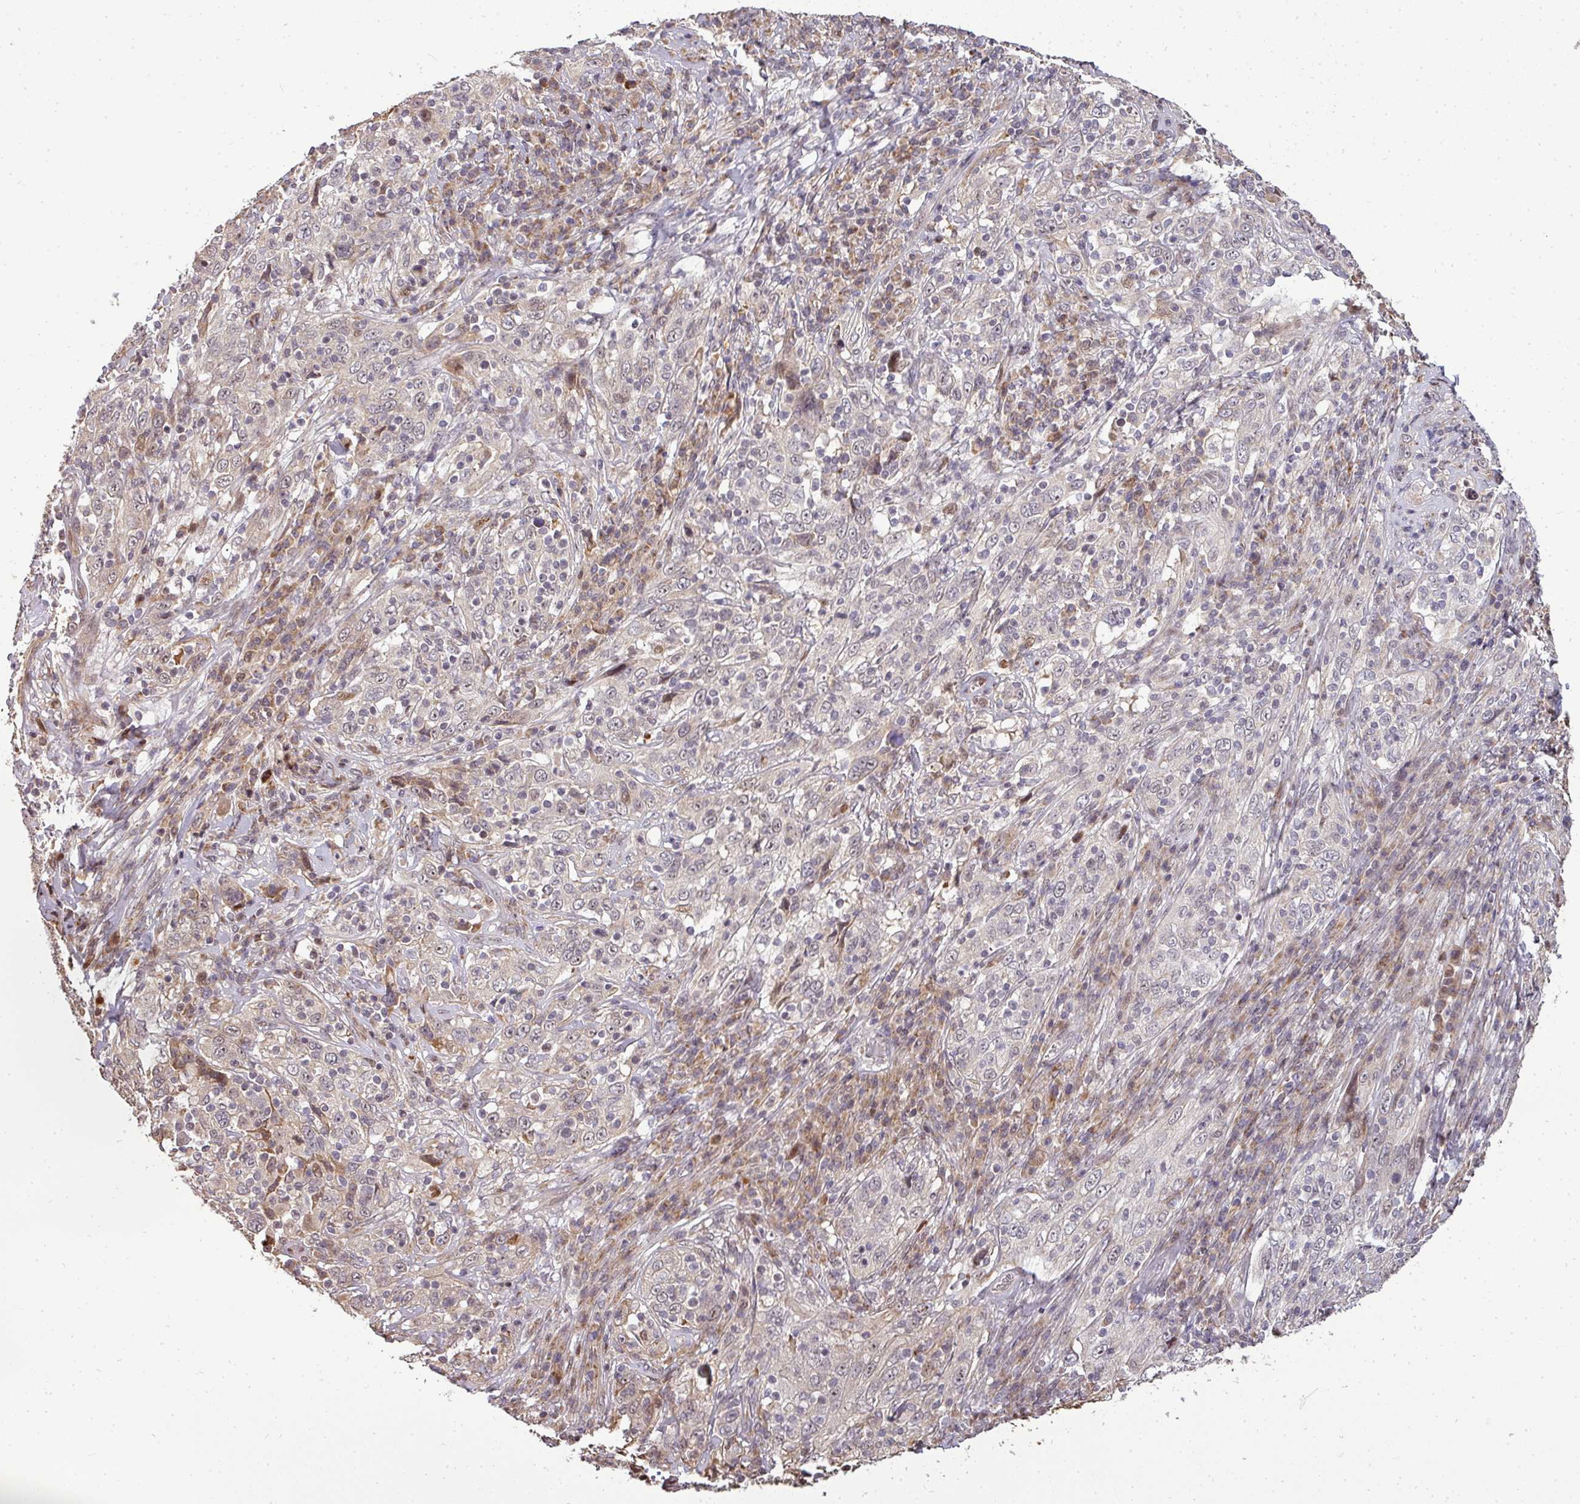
{"staining": {"intensity": "weak", "quantity": "<25%", "location": "nuclear"}, "tissue": "cervical cancer", "cell_type": "Tumor cells", "image_type": "cancer", "snomed": [{"axis": "morphology", "description": "Squamous cell carcinoma, NOS"}, {"axis": "topography", "description": "Cervix"}], "caption": "DAB immunohistochemical staining of human squamous cell carcinoma (cervical) demonstrates no significant positivity in tumor cells. Nuclei are stained in blue.", "gene": "PATZ1", "patient": {"sex": "female", "age": 46}}